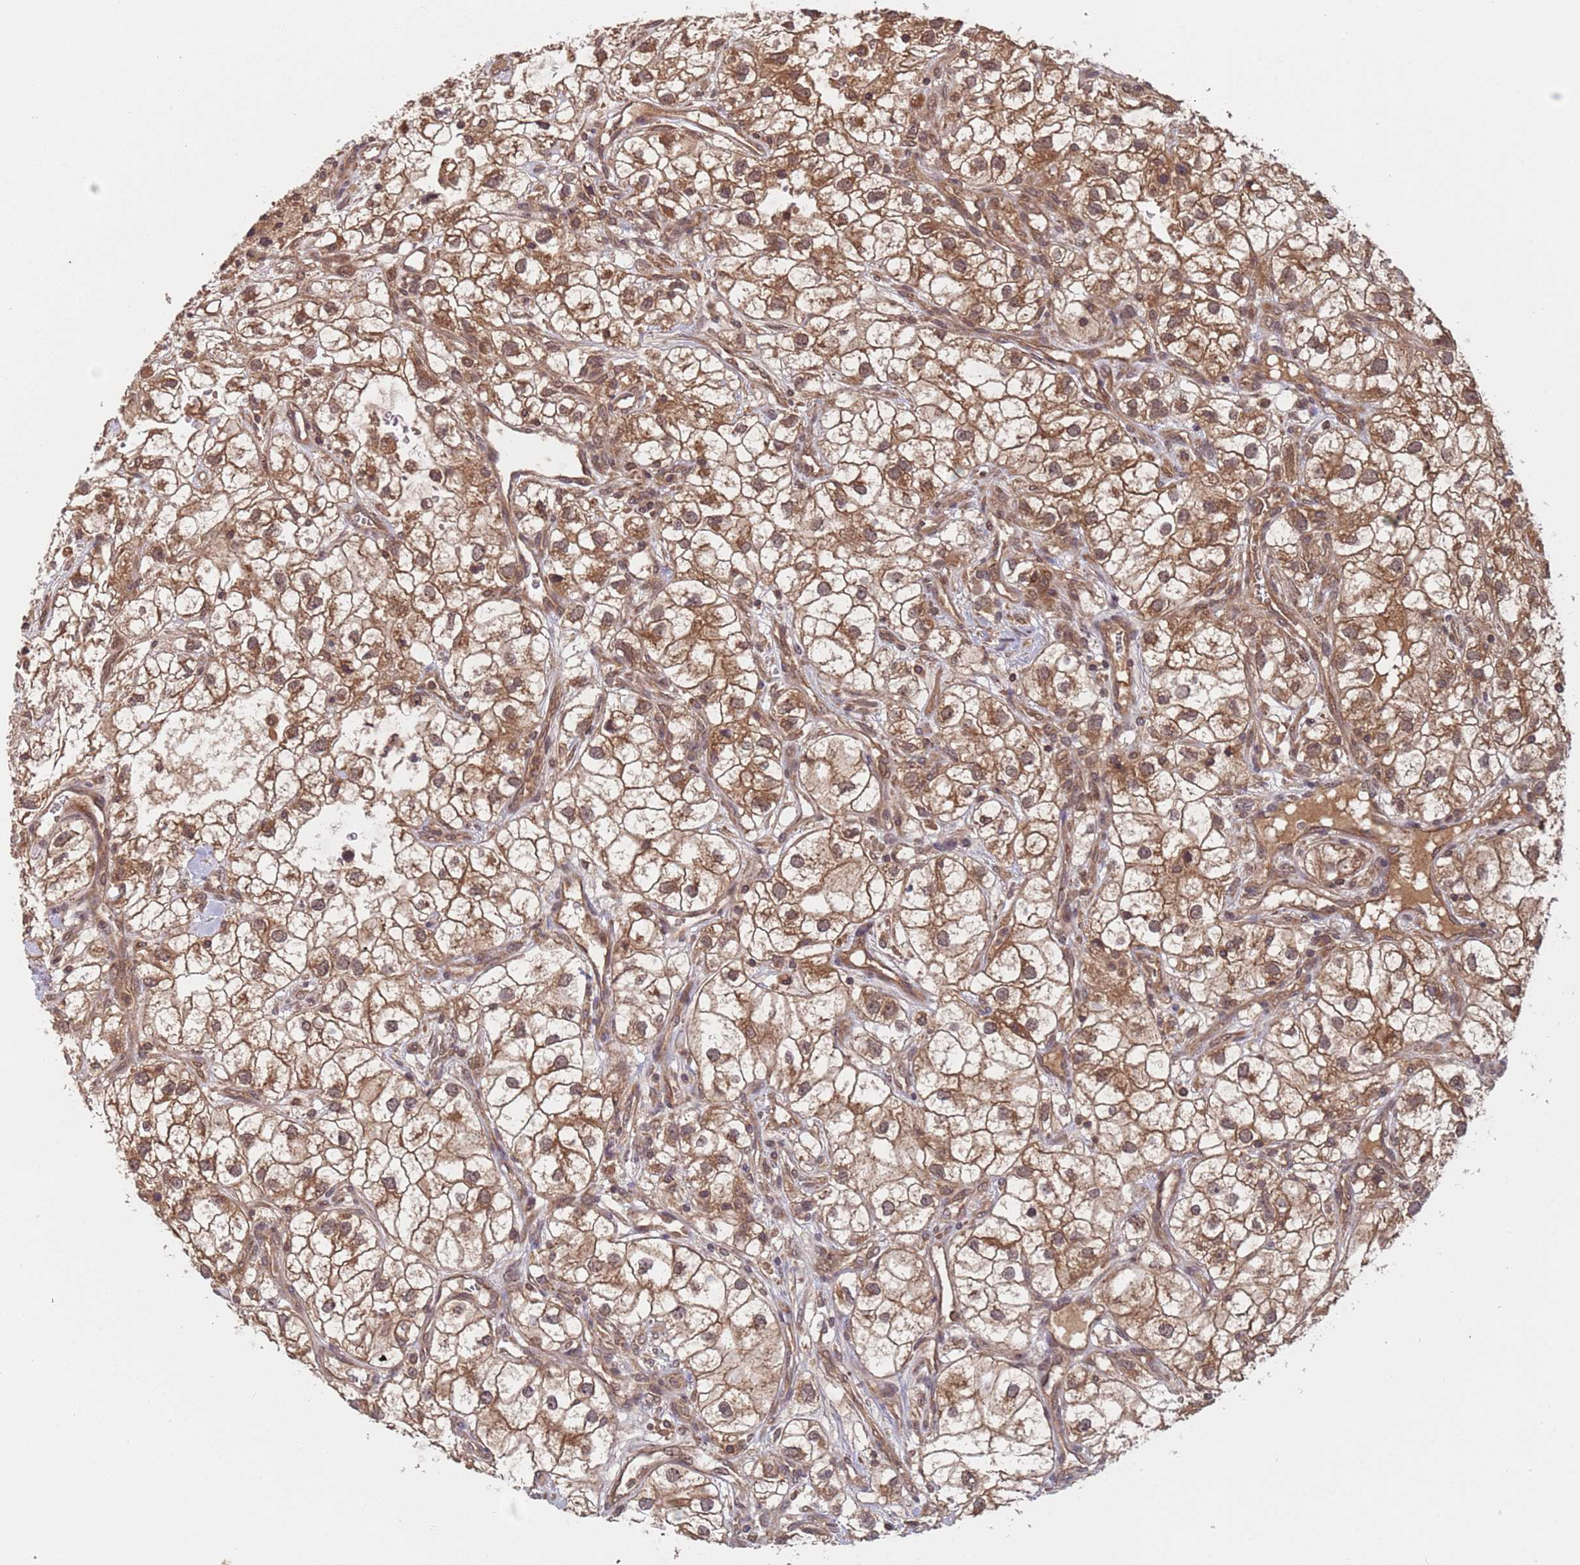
{"staining": {"intensity": "moderate", "quantity": ">75%", "location": "cytoplasmic/membranous,nuclear"}, "tissue": "renal cancer", "cell_type": "Tumor cells", "image_type": "cancer", "snomed": [{"axis": "morphology", "description": "Adenocarcinoma, NOS"}, {"axis": "topography", "description": "Kidney"}], "caption": "IHC of human renal cancer exhibits medium levels of moderate cytoplasmic/membranous and nuclear staining in approximately >75% of tumor cells. Immunohistochemistry (ihc) stains the protein in brown and the nuclei are stained blue.", "gene": "ERI1", "patient": {"sex": "male", "age": 59}}